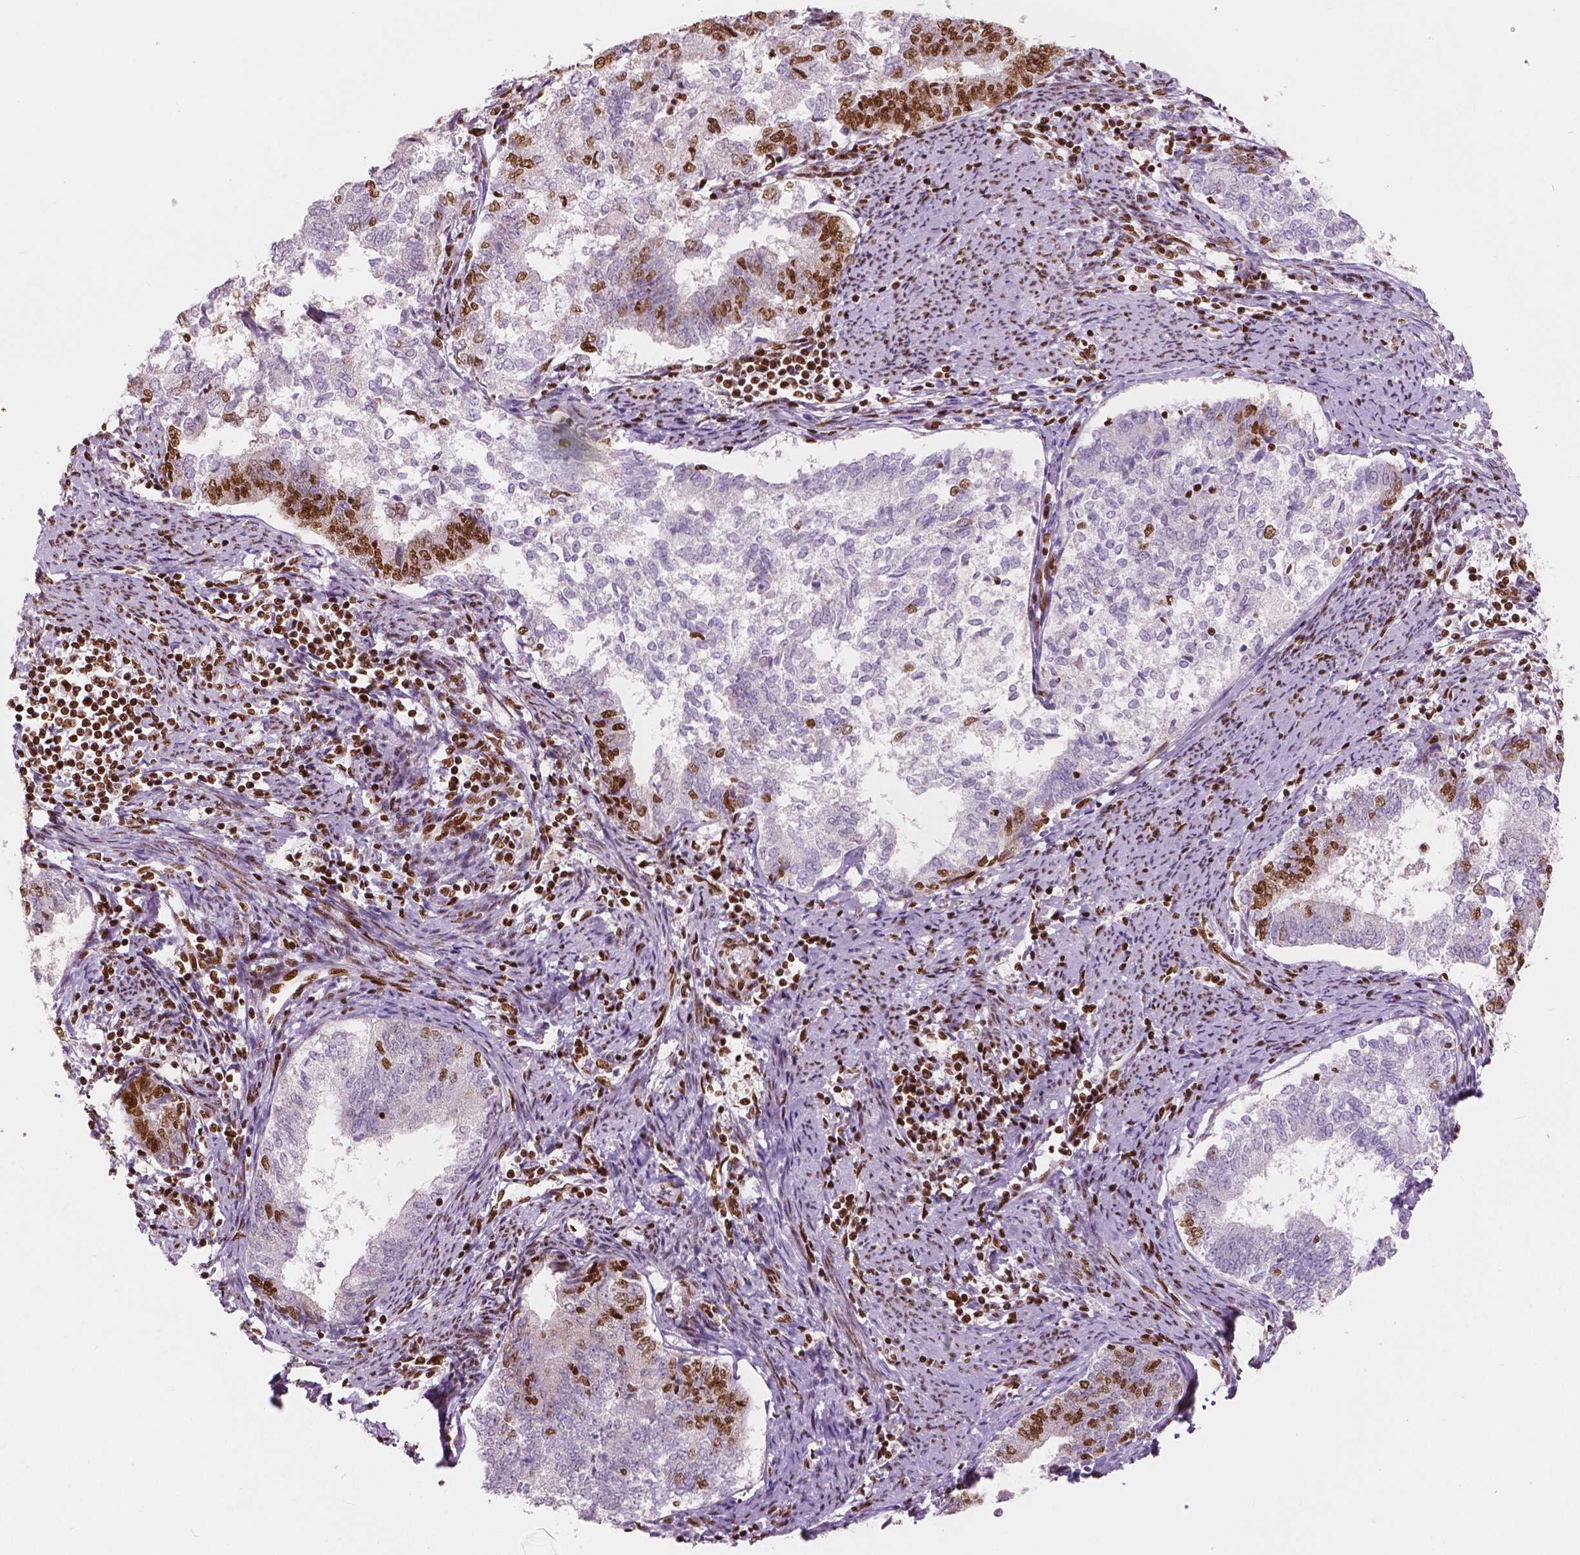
{"staining": {"intensity": "moderate", "quantity": "<25%", "location": "nuclear"}, "tissue": "endometrial cancer", "cell_type": "Tumor cells", "image_type": "cancer", "snomed": [{"axis": "morphology", "description": "Adenocarcinoma, NOS"}, {"axis": "topography", "description": "Endometrium"}], "caption": "IHC of endometrial cancer reveals low levels of moderate nuclear positivity in approximately <25% of tumor cells. (DAB IHC with brightfield microscopy, high magnification).", "gene": "BRD4", "patient": {"sex": "female", "age": 65}}